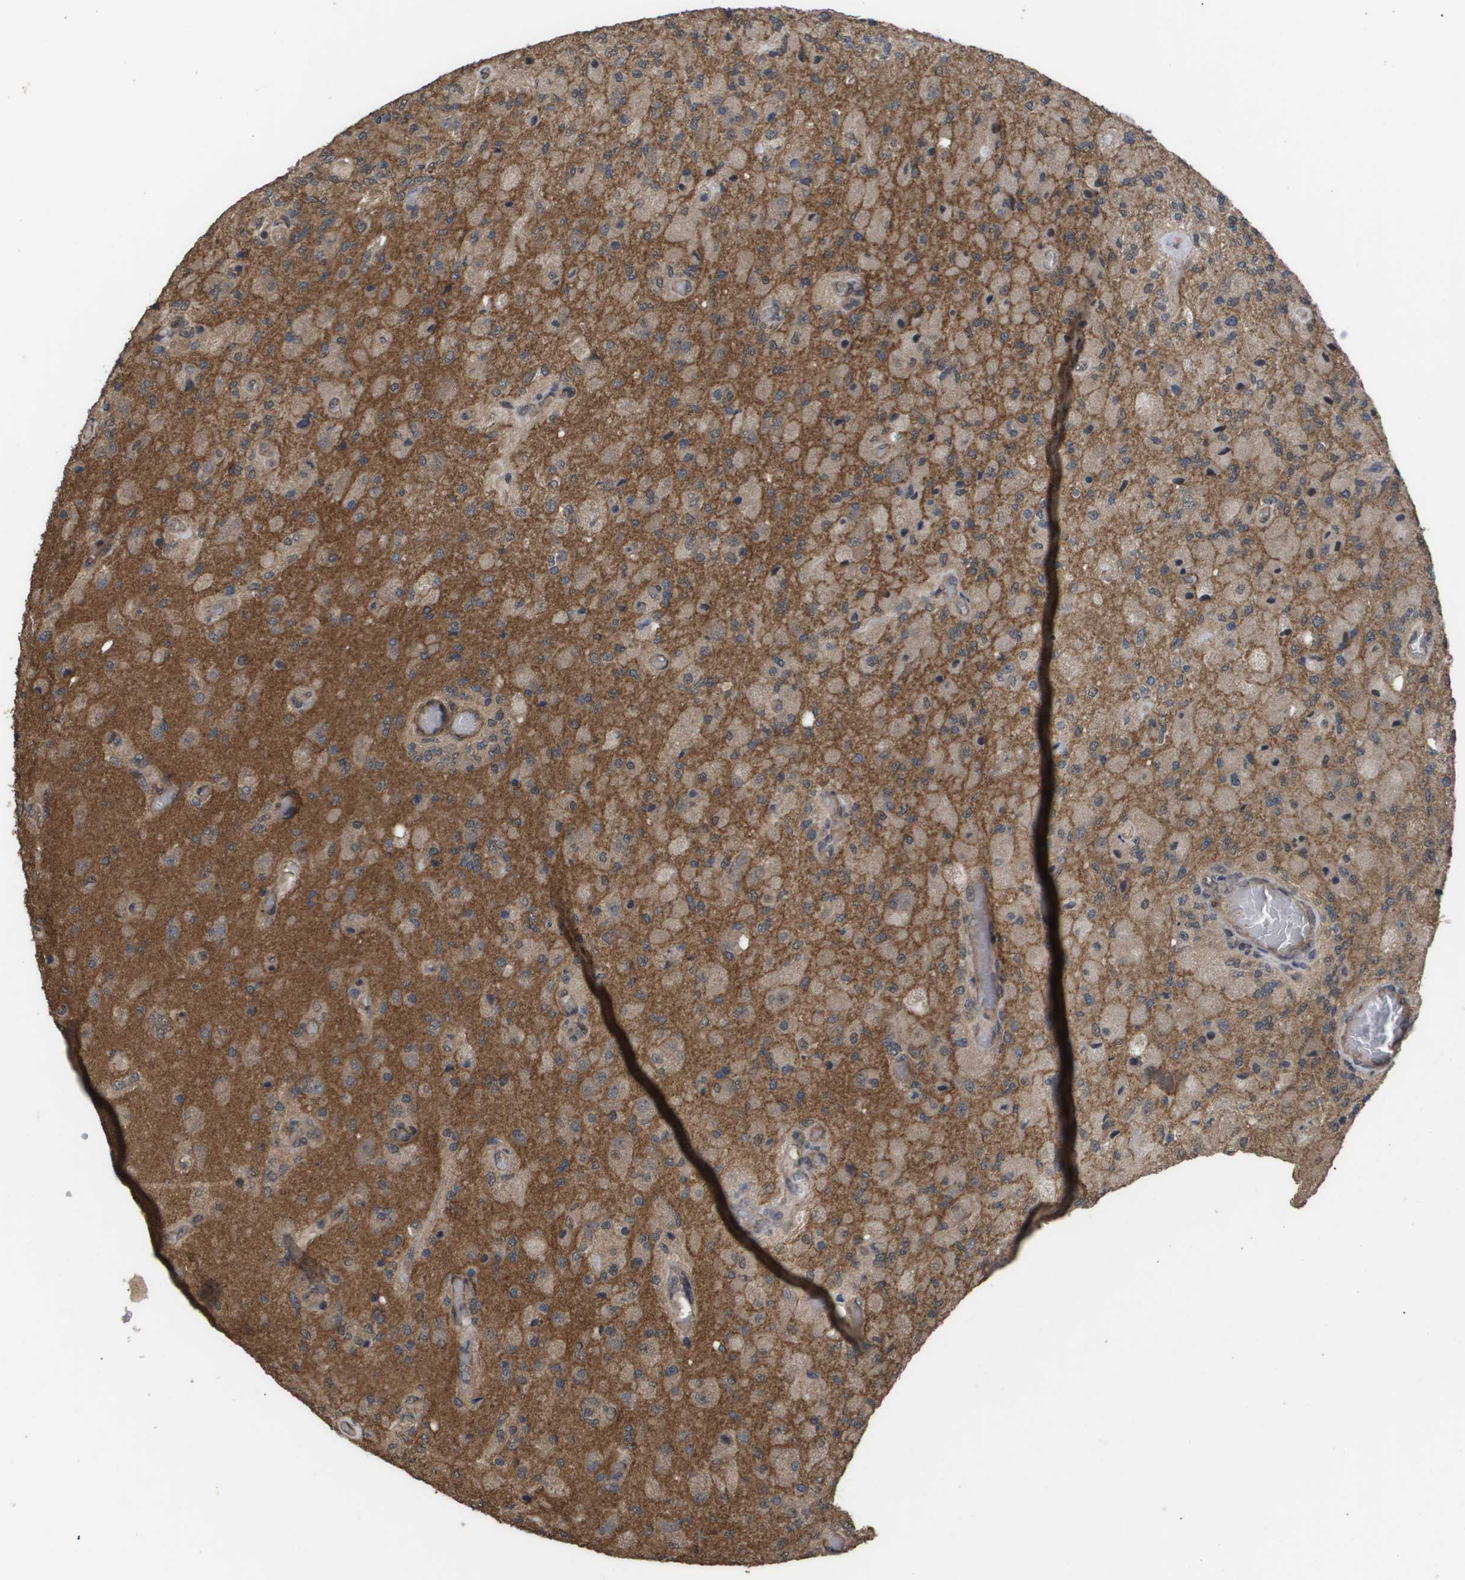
{"staining": {"intensity": "weak", "quantity": ">75%", "location": "cytoplasmic/membranous"}, "tissue": "glioma", "cell_type": "Tumor cells", "image_type": "cancer", "snomed": [{"axis": "morphology", "description": "Normal tissue, NOS"}, {"axis": "morphology", "description": "Glioma, malignant, High grade"}, {"axis": "topography", "description": "Cerebral cortex"}], "caption": "Glioma tissue shows weak cytoplasmic/membranous expression in approximately >75% of tumor cells, visualized by immunohistochemistry.", "gene": "CUL5", "patient": {"sex": "male", "age": 77}}